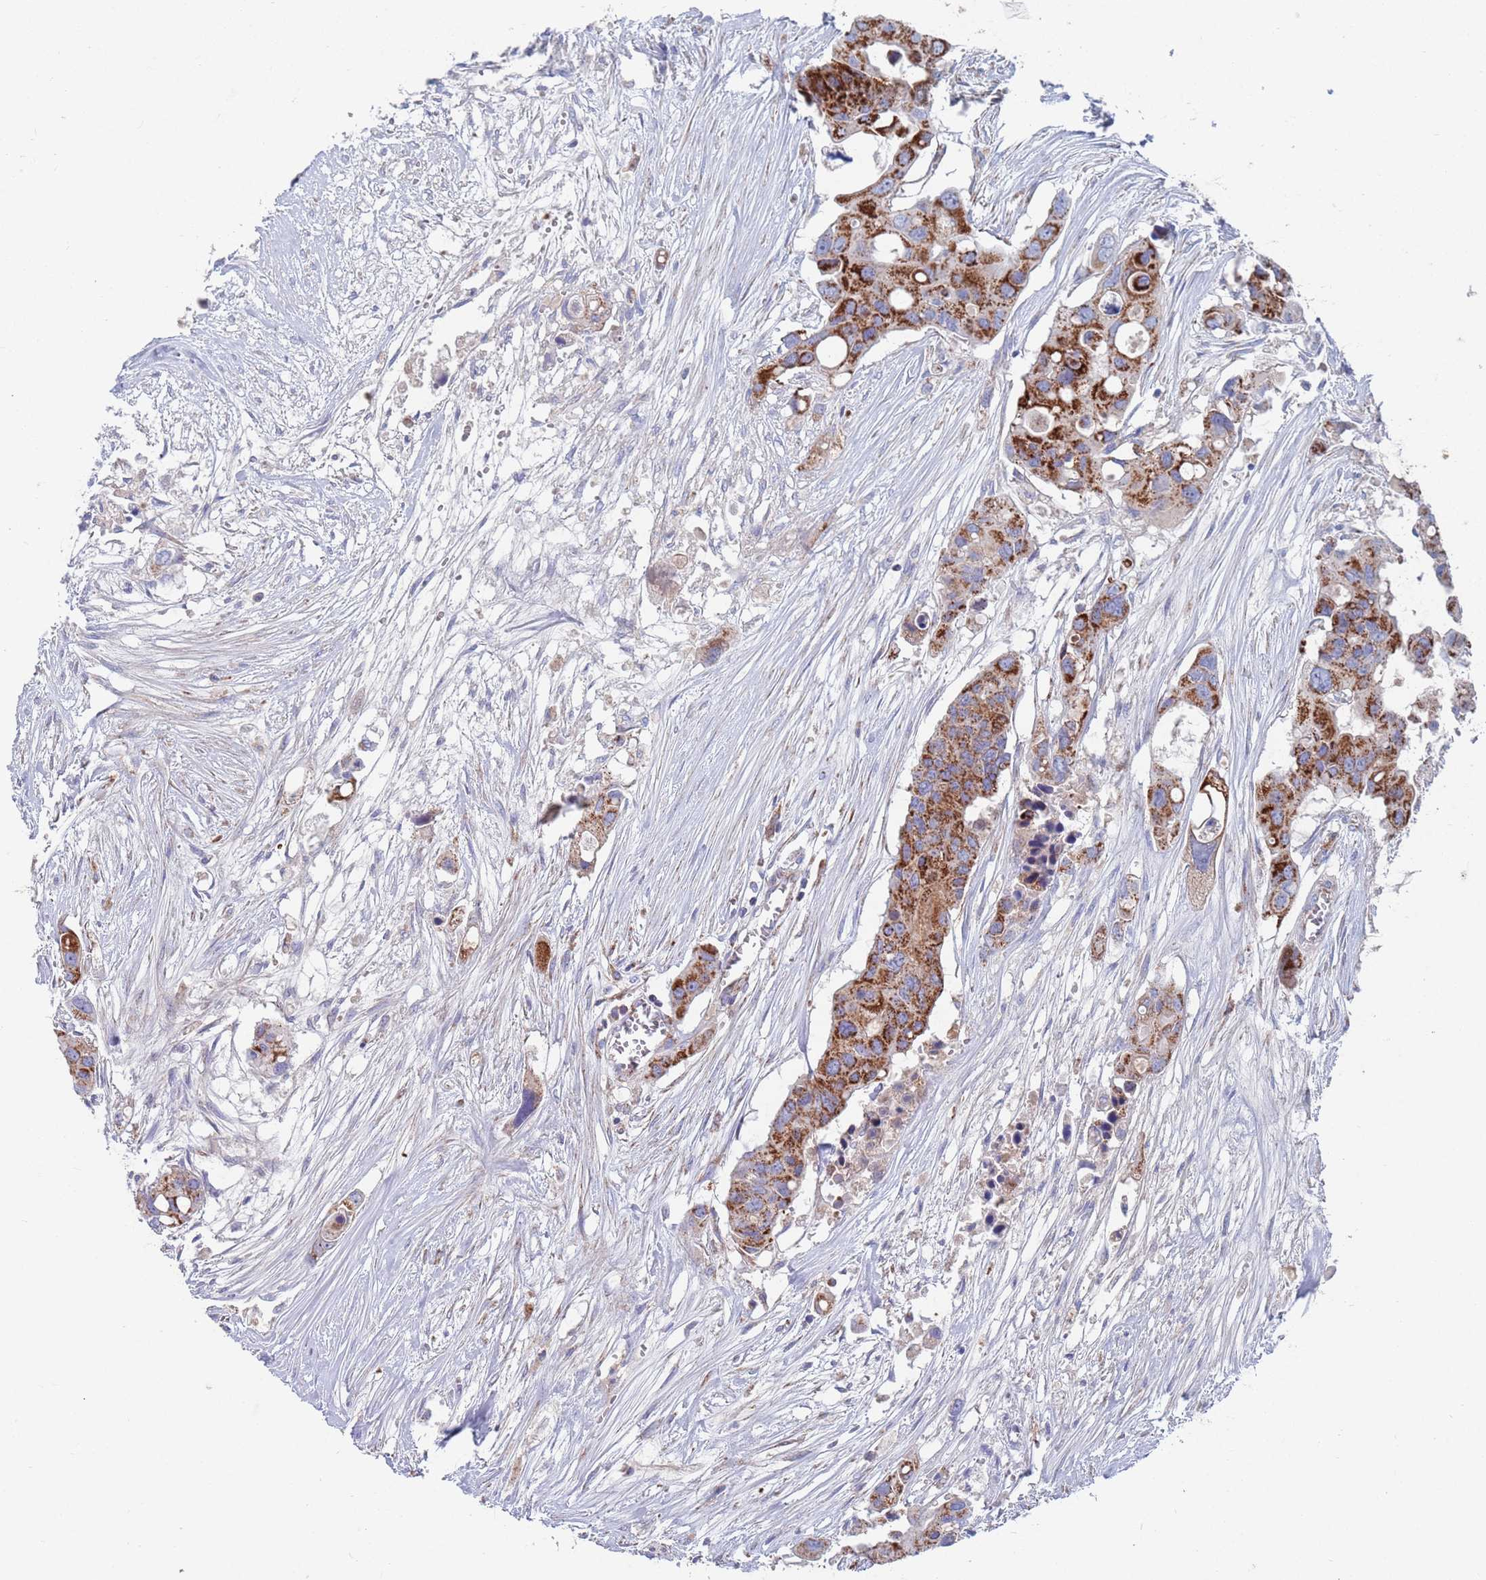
{"staining": {"intensity": "strong", "quantity": ">75%", "location": "cytoplasmic/membranous"}, "tissue": "colorectal cancer", "cell_type": "Tumor cells", "image_type": "cancer", "snomed": [{"axis": "morphology", "description": "Adenocarcinoma, NOS"}, {"axis": "topography", "description": "Colon"}], "caption": "About >75% of tumor cells in colorectal adenocarcinoma reveal strong cytoplasmic/membranous protein staining as visualized by brown immunohistochemical staining.", "gene": "MRPL22", "patient": {"sex": "male", "age": 77}}